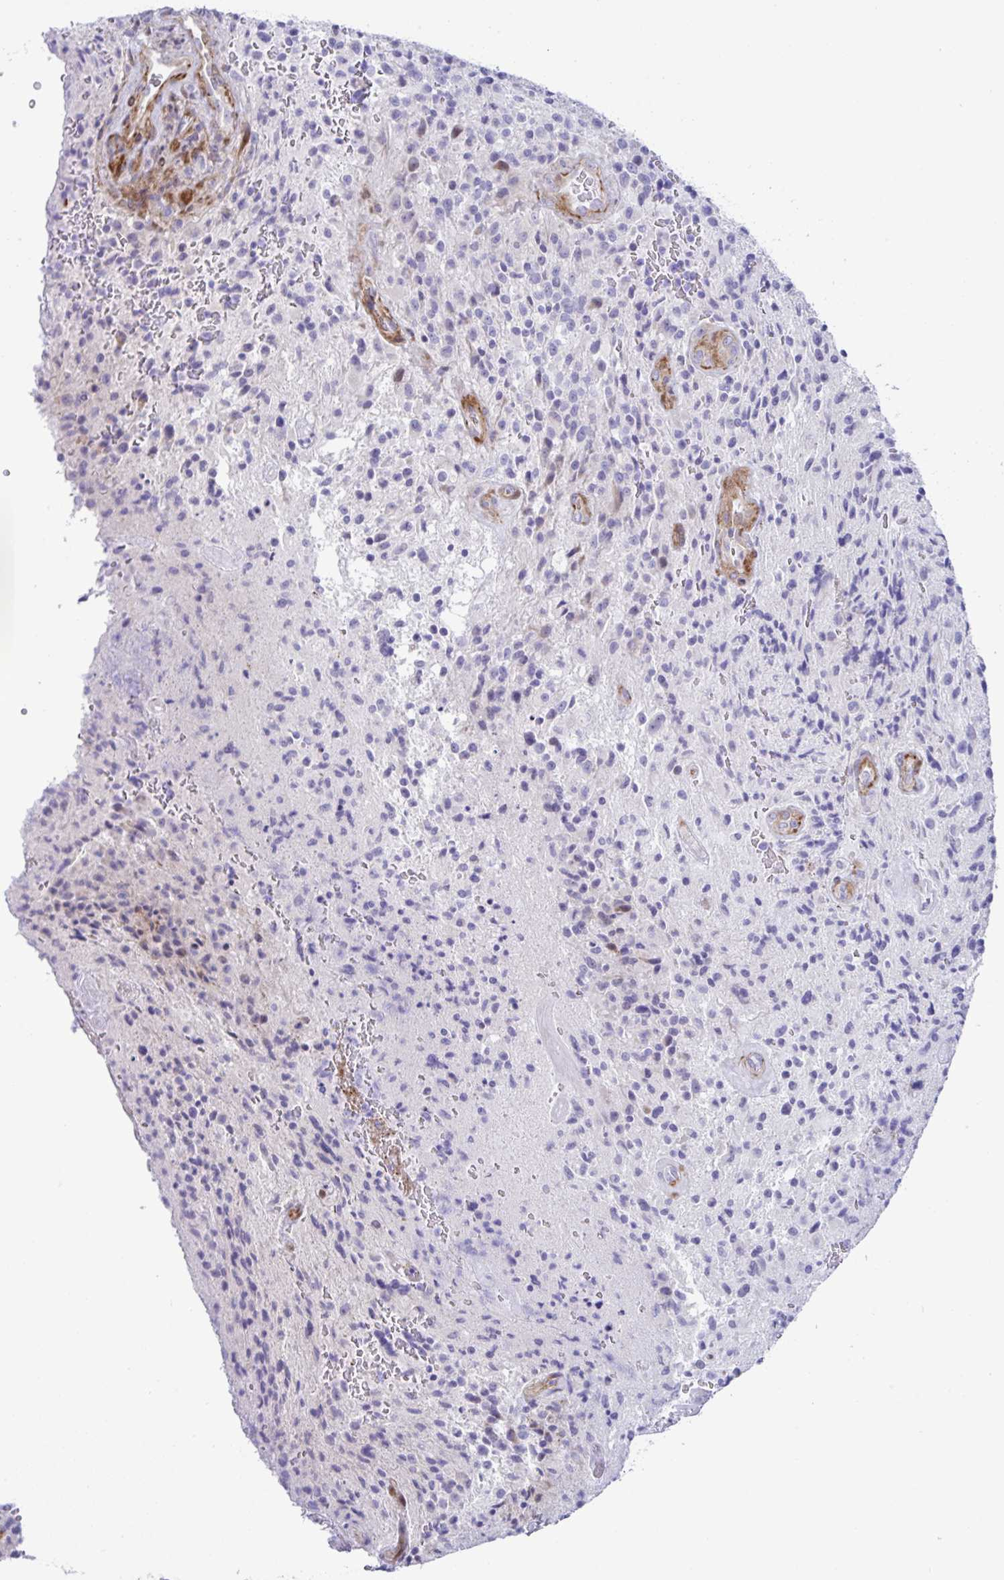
{"staining": {"intensity": "negative", "quantity": "none", "location": "none"}, "tissue": "glioma", "cell_type": "Tumor cells", "image_type": "cancer", "snomed": [{"axis": "morphology", "description": "Normal tissue, NOS"}, {"axis": "morphology", "description": "Glioma, malignant, High grade"}, {"axis": "topography", "description": "Cerebral cortex"}], "caption": "An immunohistochemistry (IHC) histopathology image of malignant glioma (high-grade) is shown. There is no staining in tumor cells of malignant glioma (high-grade). (DAB immunohistochemistry (IHC) visualized using brightfield microscopy, high magnification).", "gene": "ZNF713", "patient": {"sex": "male", "age": 56}}